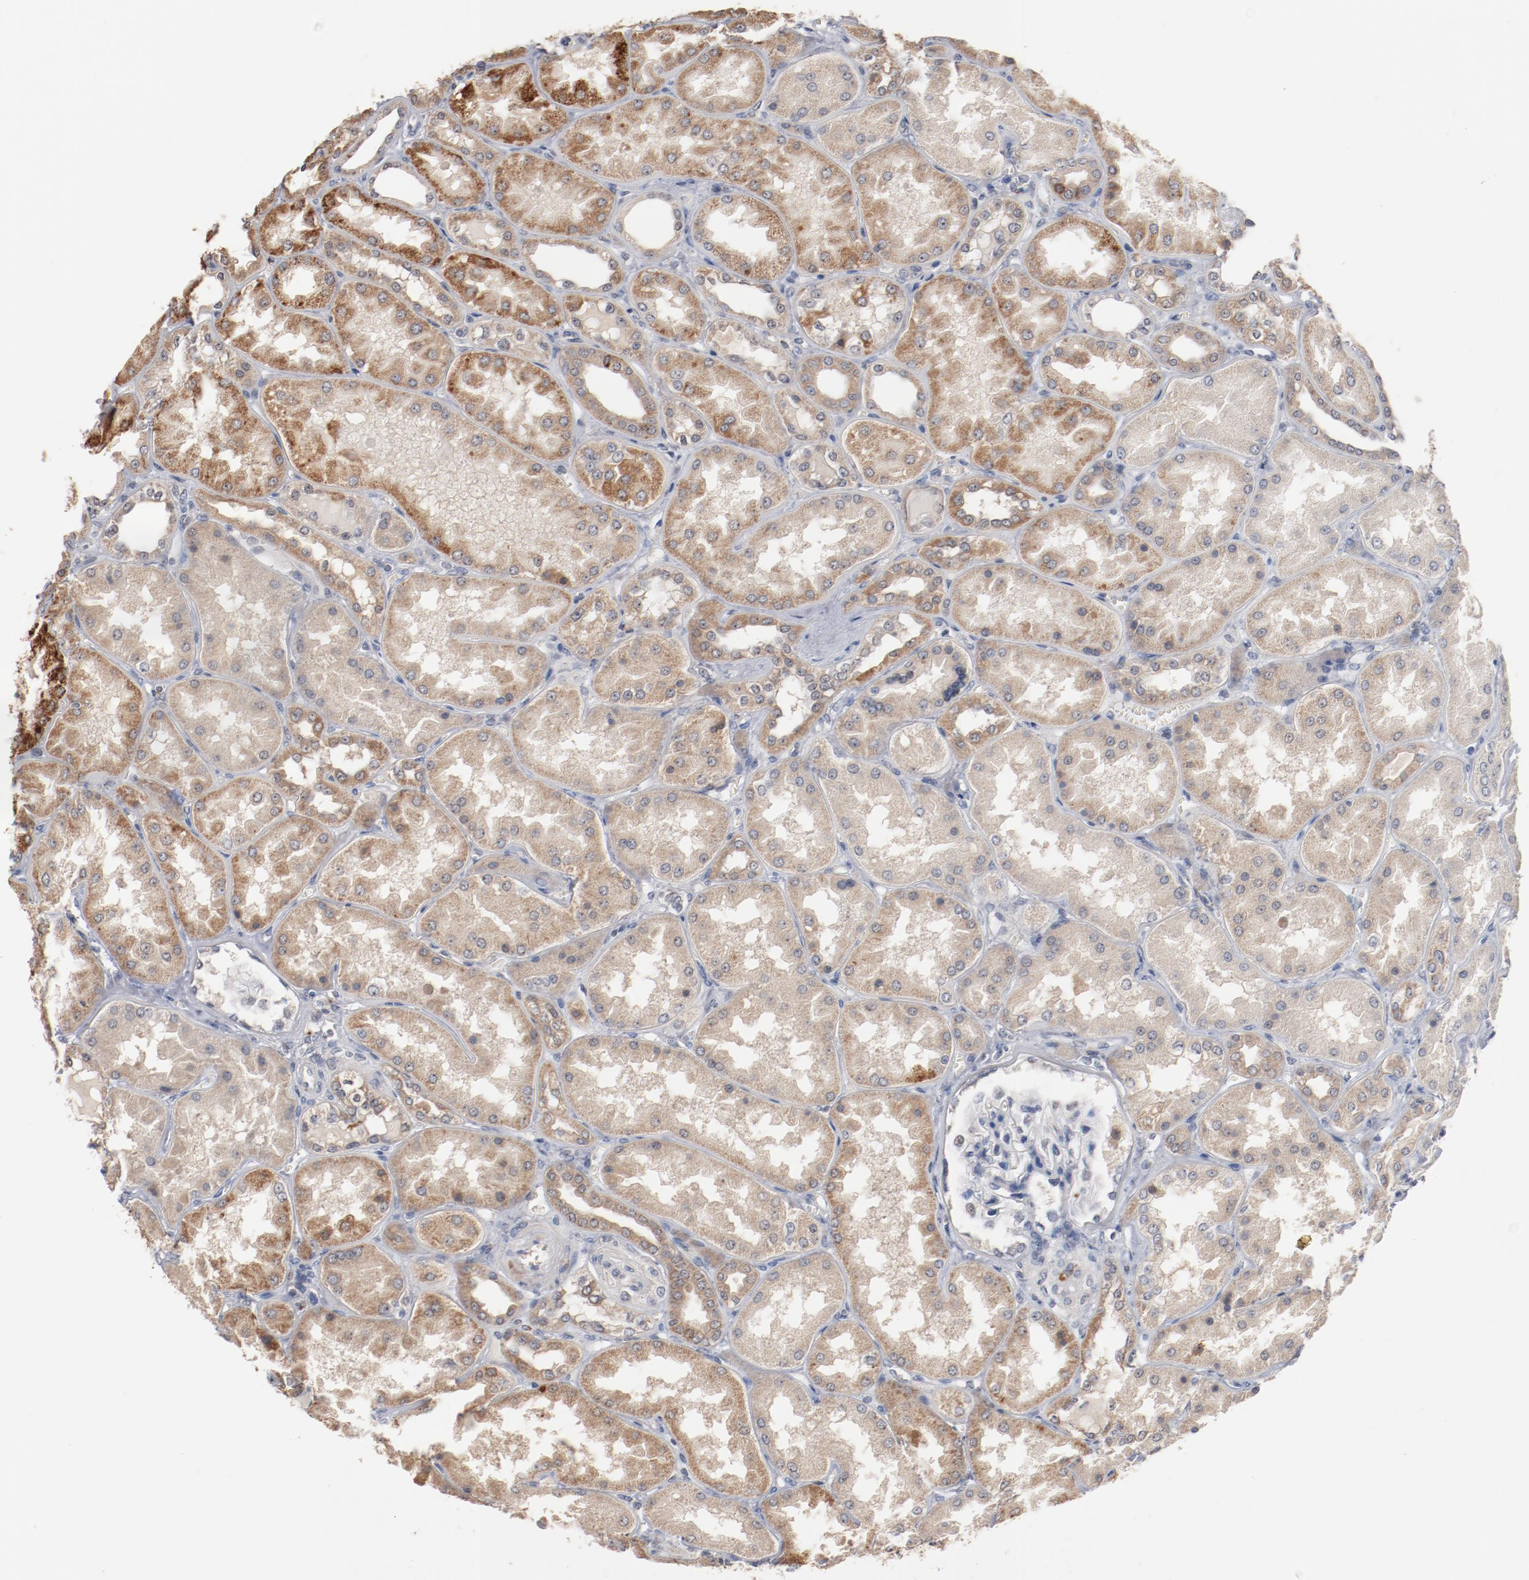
{"staining": {"intensity": "negative", "quantity": "none", "location": "none"}, "tissue": "kidney", "cell_type": "Cells in glomeruli", "image_type": "normal", "snomed": [{"axis": "morphology", "description": "Normal tissue, NOS"}, {"axis": "topography", "description": "Kidney"}], "caption": "High power microscopy image of an immunohistochemistry micrograph of benign kidney, revealing no significant positivity in cells in glomeruli.", "gene": "ERICH1", "patient": {"sex": "female", "age": 56}}